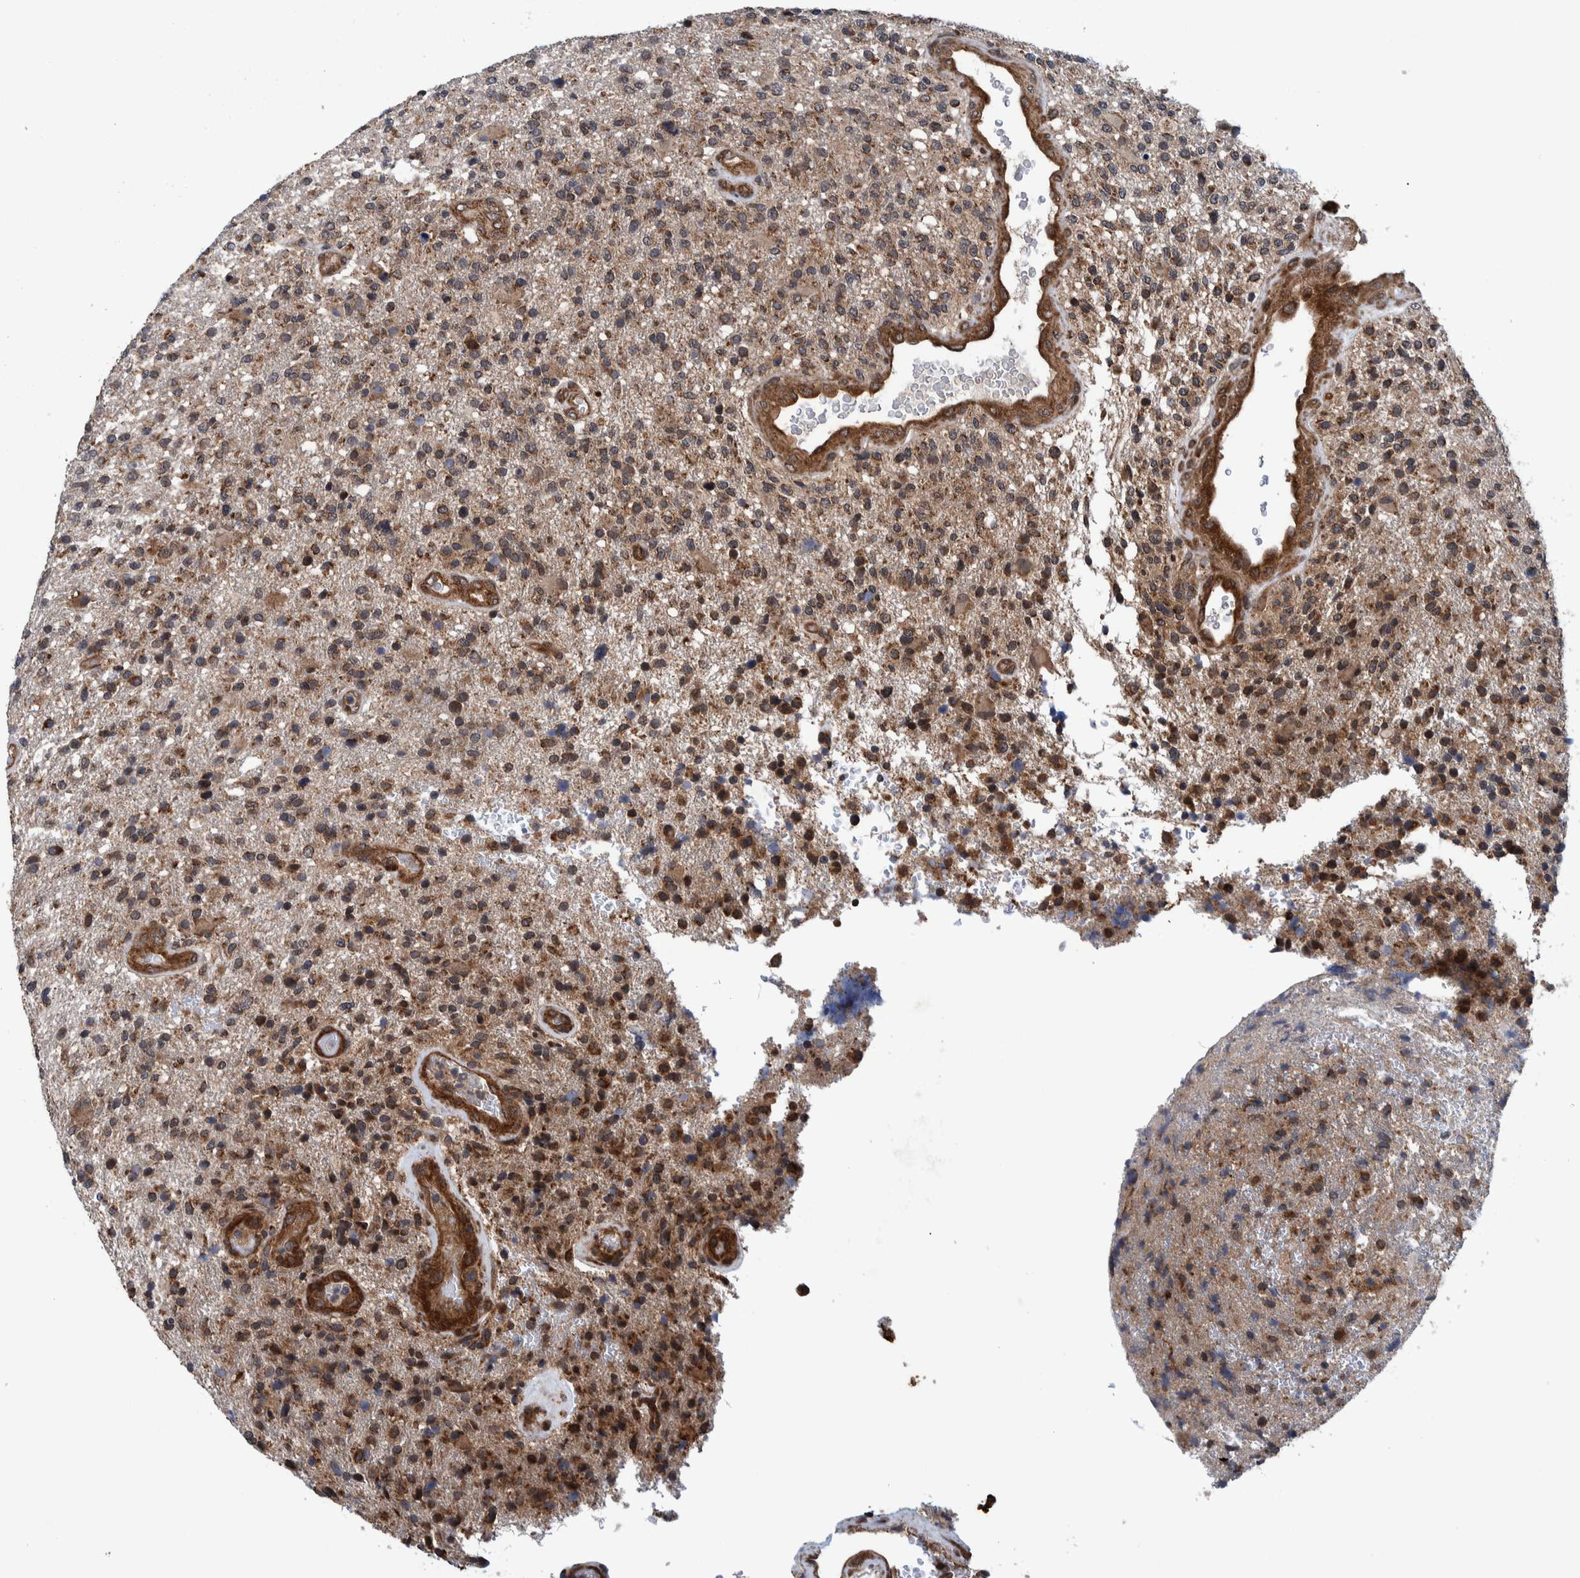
{"staining": {"intensity": "moderate", "quantity": ">75%", "location": "cytoplasmic/membranous"}, "tissue": "glioma", "cell_type": "Tumor cells", "image_type": "cancer", "snomed": [{"axis": "morphology", "description": "Glioma, malignant, High grade"}, {"axis": "topography", "description": "Brain"}], "caption": "Immunohistochemical staining of high-grade glioma (malignant) shows medium levels of moderate cytoplasmic/membranous expression in approximately >75% of tumor cells. Nuclei are stained in blue.", "gene": "MRPS7", "patient": {"sex": "male", "age": 72}}